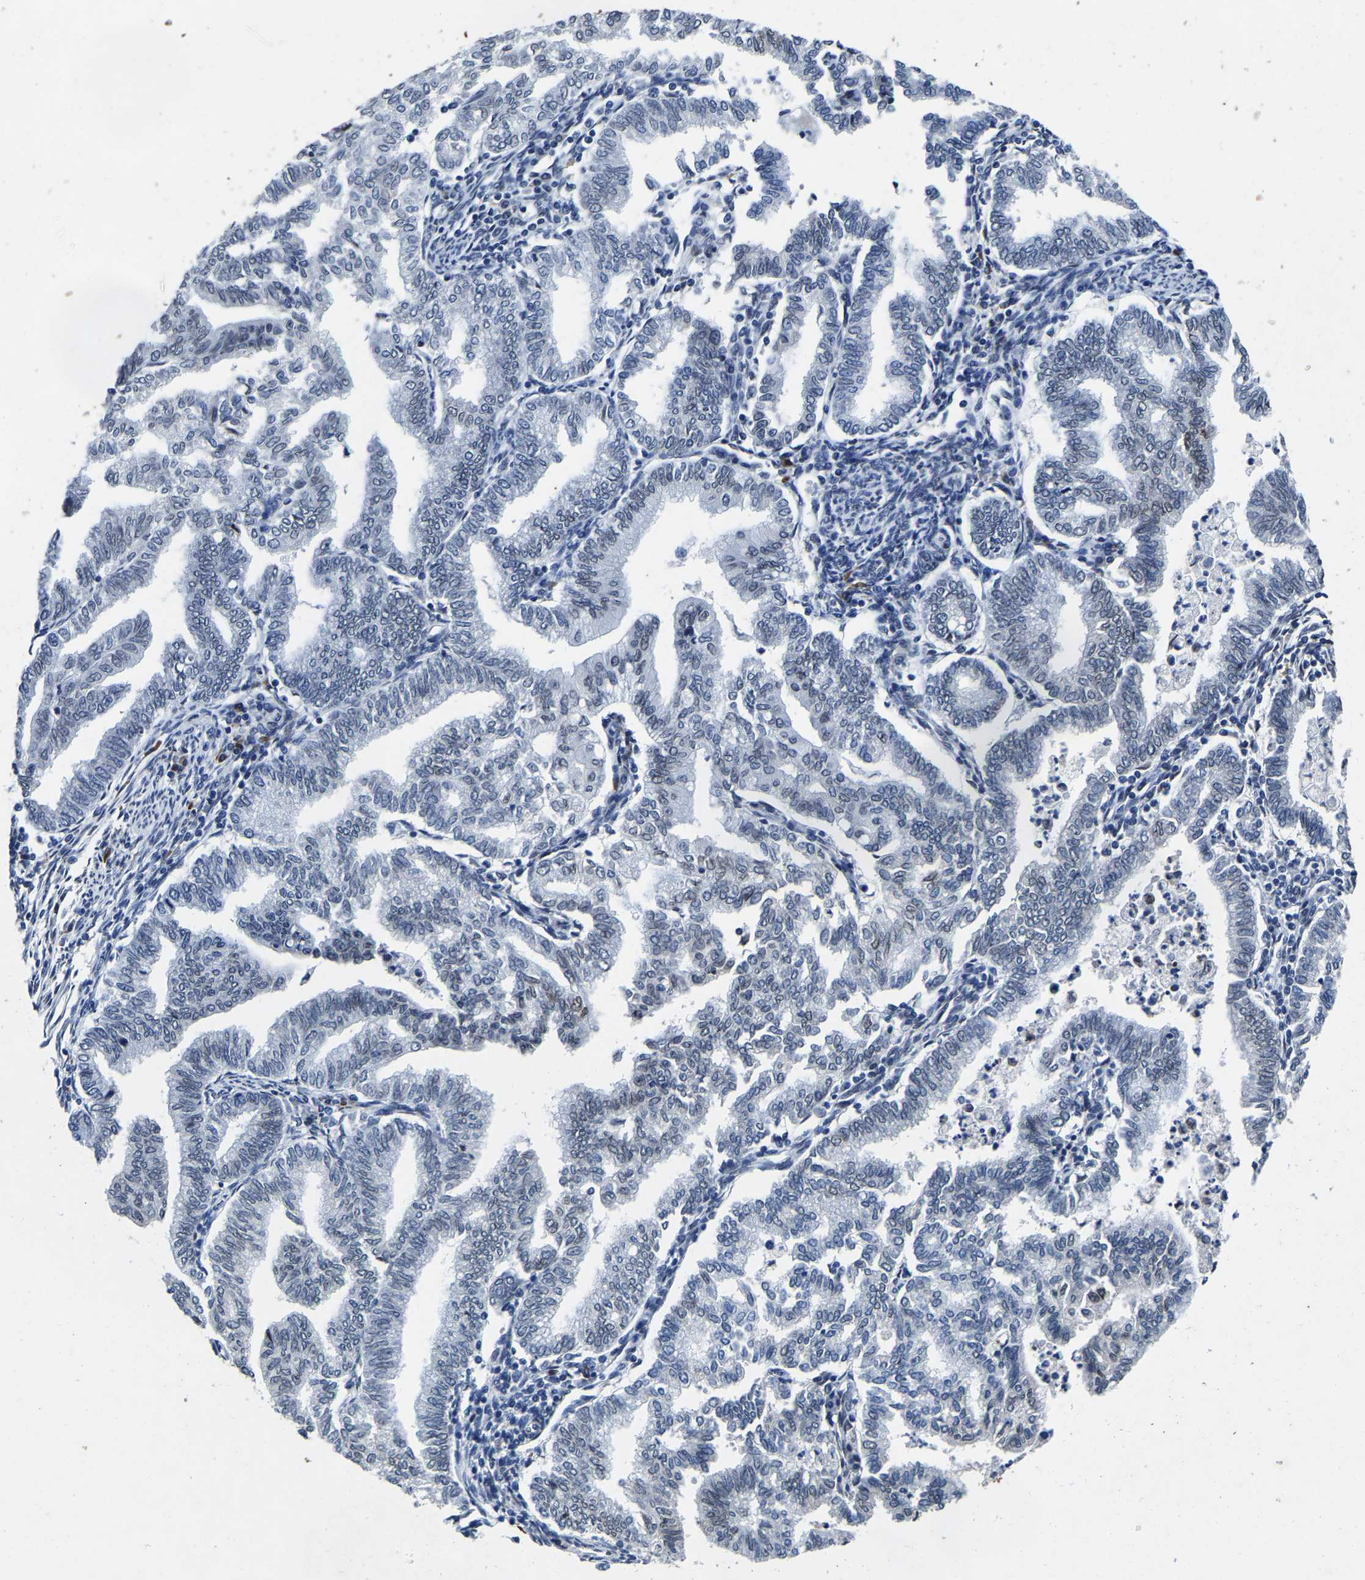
{"staining": {"intensity": "negative", "quantity": "none", "location": "none"}, "tissue": "endometrial cancer", "cell_type": "Tumor cells", "image_type": "cancer", "snomed": [{"axis": "morphology", "description": "Polyp, NOS"}, {"axis": "morphology", "description": "Adenocarcinoma, NOS"}, {"axis": "morphology", "description": "Adenoma, NOS"}, {"axis": "topography", "description": "Endometrium"}], "caption": "Immunohistochemical staining of endometrial cancer shows no significant expression in tumor cells.", "gene": "UBN2", "patient": {"sex": "female", "age": 79}}